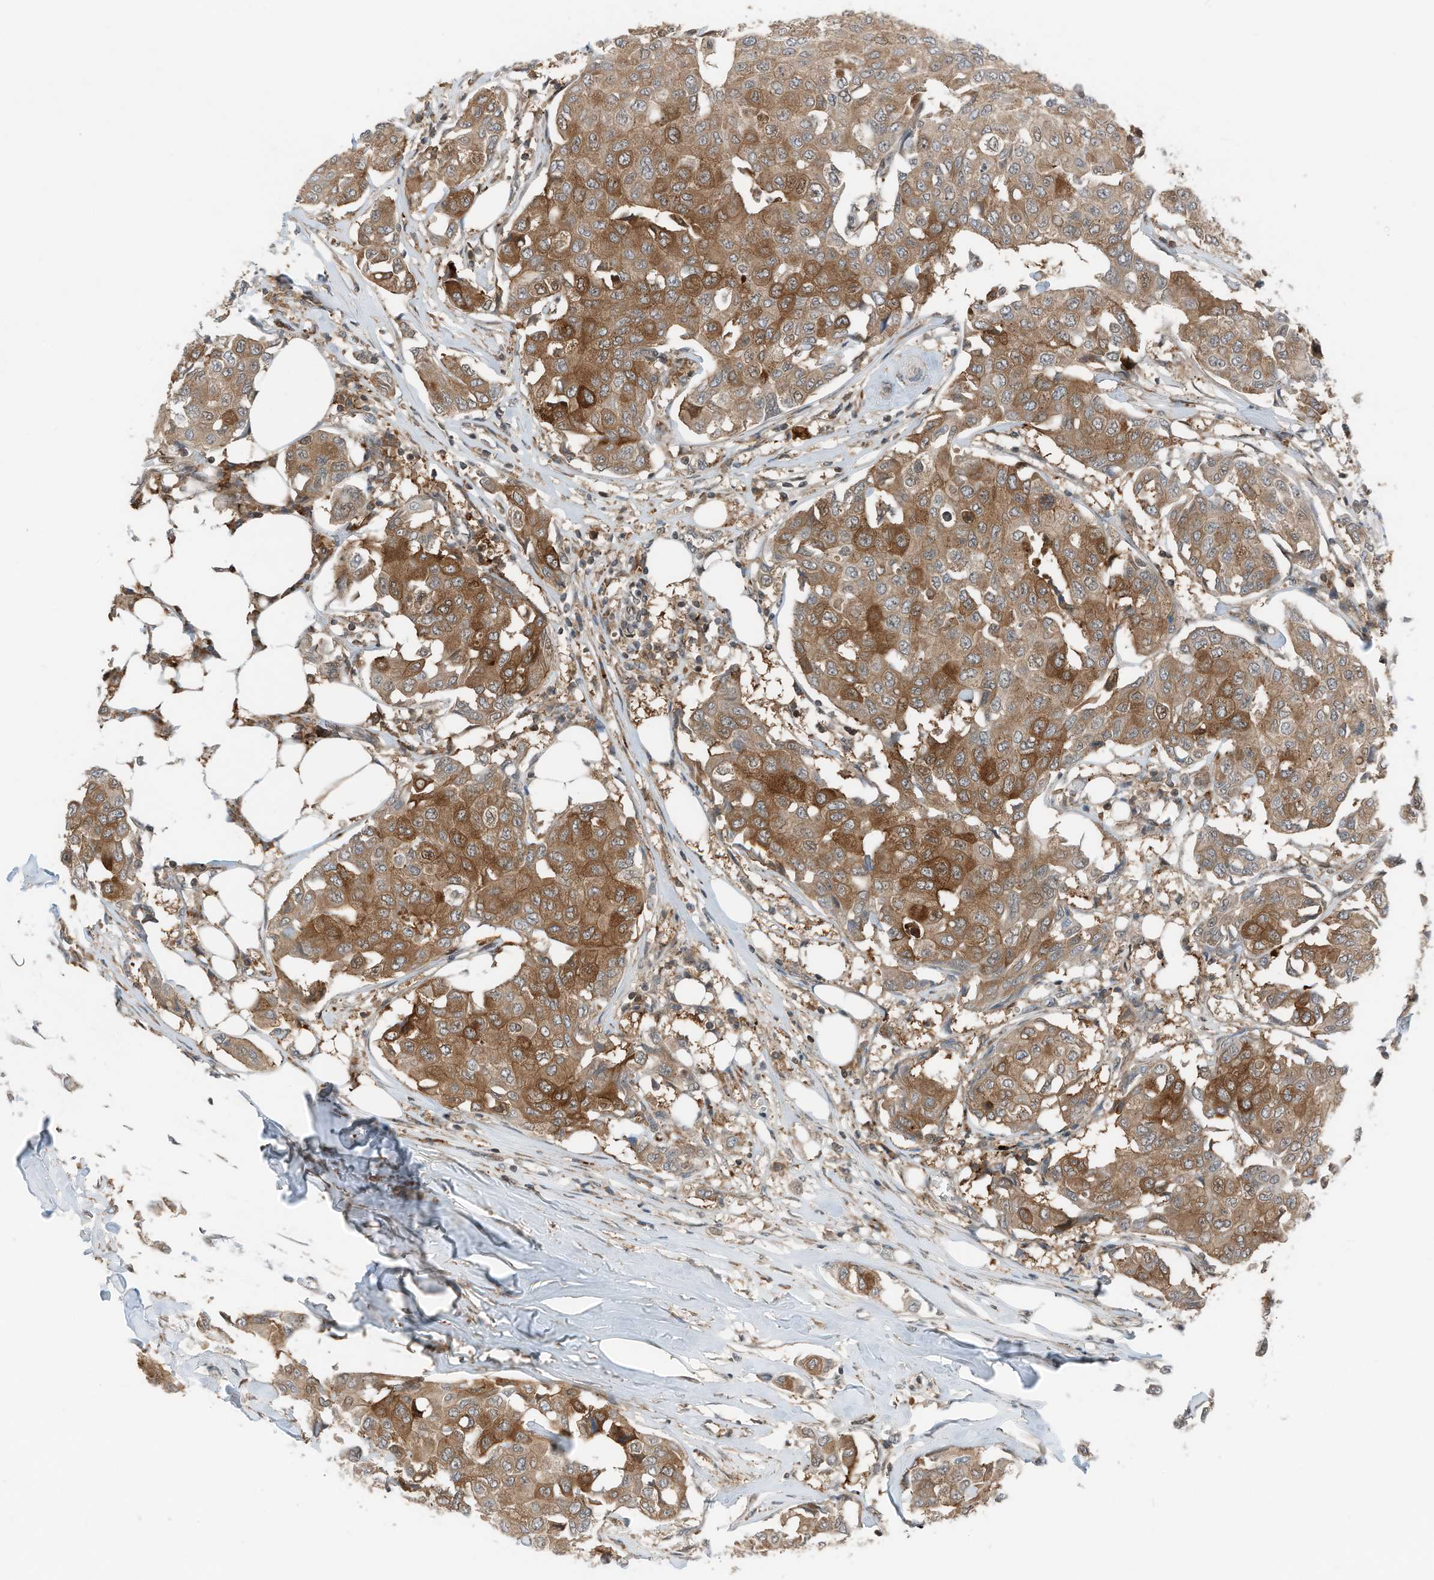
{"staining": {"intensity": "moderate", "quantity": ">75%", "location": "cytoplasmic/membranous"}, "tissue": "breast cancer", "cell_type": "Tumor cells", "image_type": "cancer", "snomed": [{"axis": "morphology", "description": "Duct carcinoma"}, {"axis": "topography", "description": "Breast"}], "caption": "A medium amount of moderate cytoplasmic/membranous positivity is appreciated in about >75% of tumor cells in breast cancer (invasive ductal carcinoma) tissue. Nuclei are stained in blue.", "gene": "RMND1", "patient": {"sex": "female", "age": 80}}